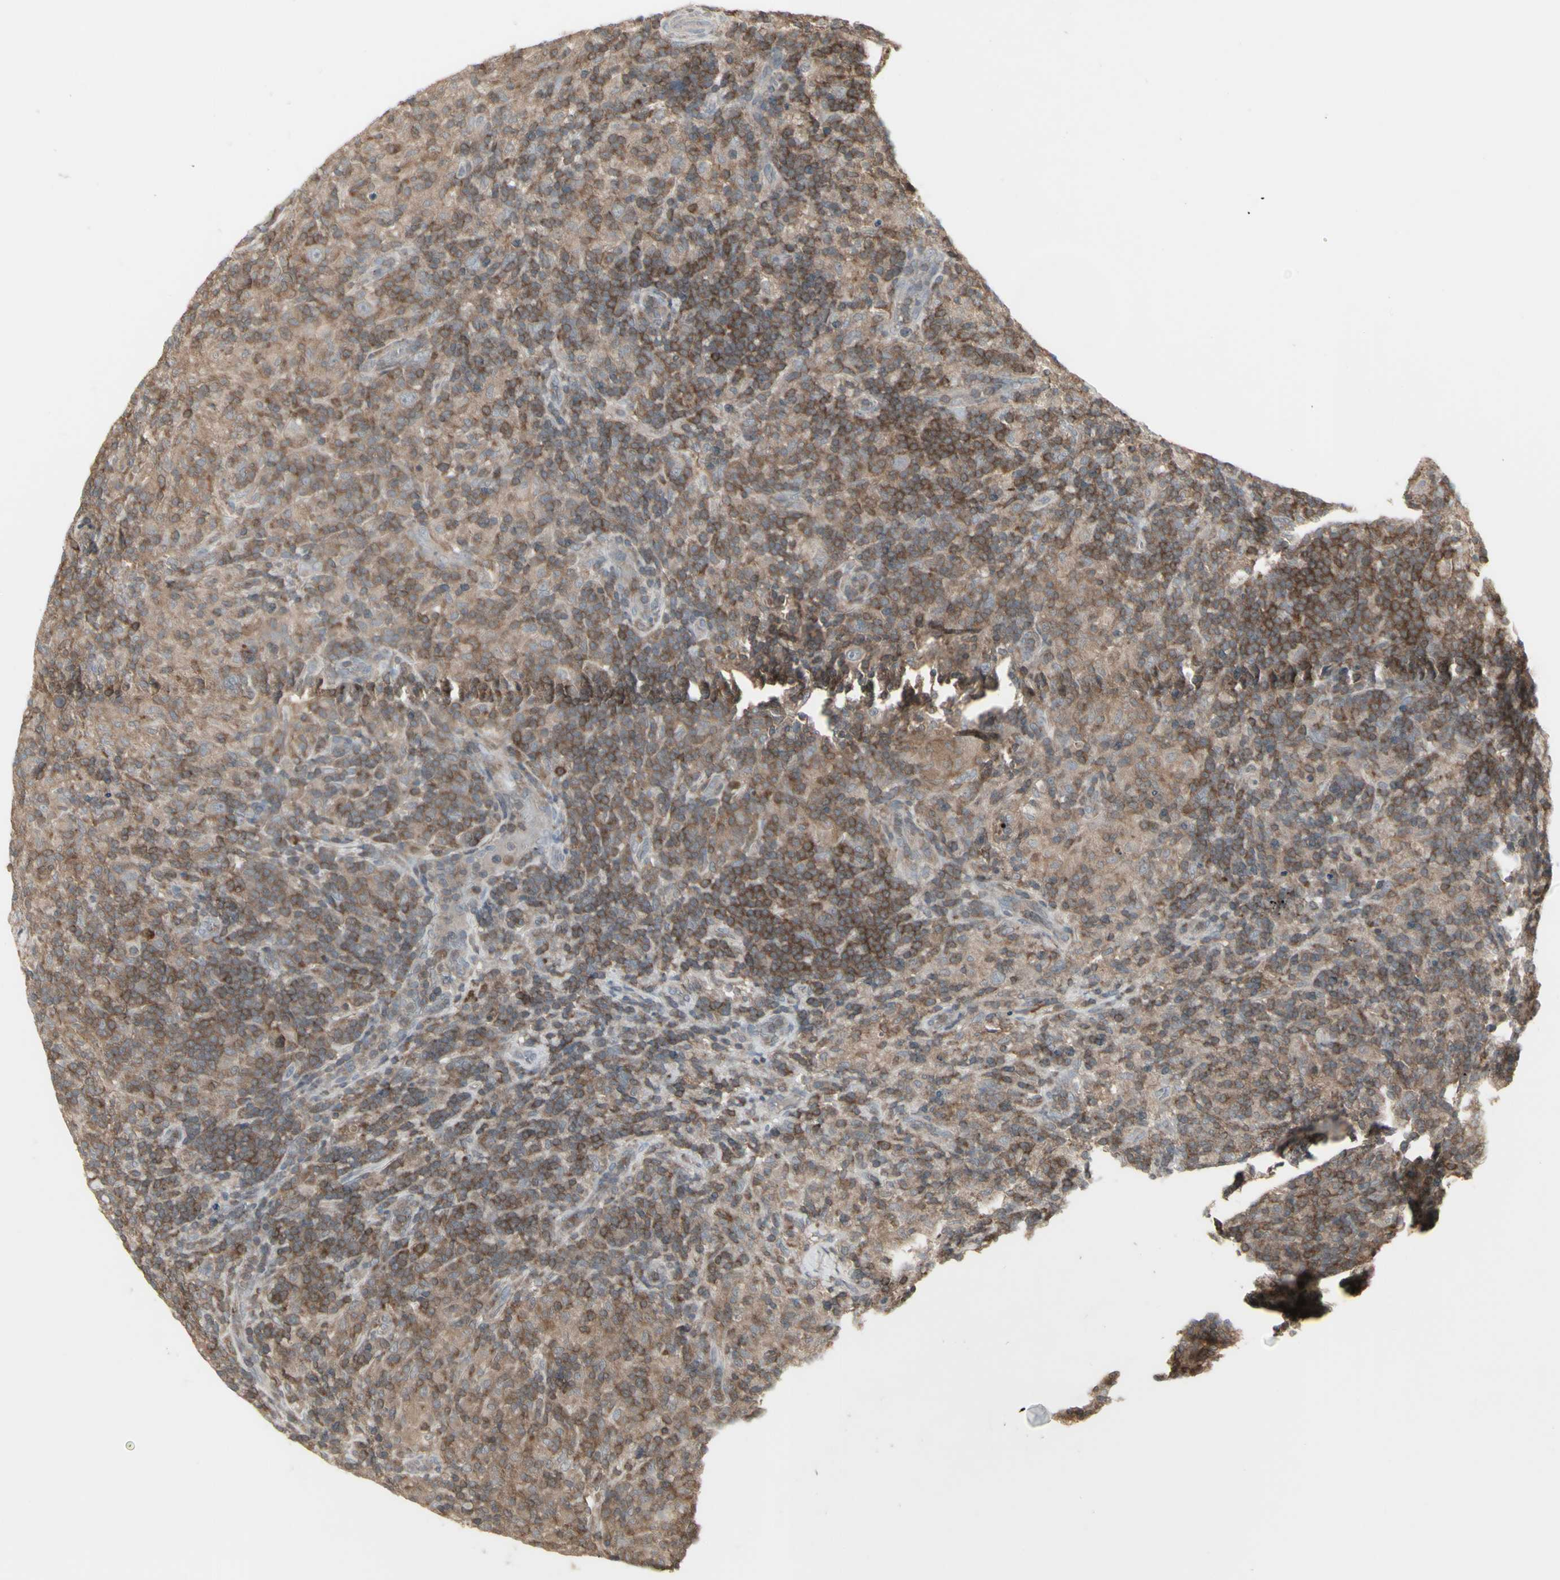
{"staining": {"intensity": "negative", "quantity": "none", "location": "none"}, "tissue": "lymphoma", "cell_type": "Tumor cells", "image_type": "cancer", "snomed": [{"axis": "morphology", "description": "Hodgkin's disease, NOS"}, {"axis": "topography", "description": "Lymph node"}], "caption": "The histopathology image demonstrates no significant expression in tumor cells of Hodgkin's disease.", "gene": "CSK", "patient": {"sex": "male", "age": 70}}